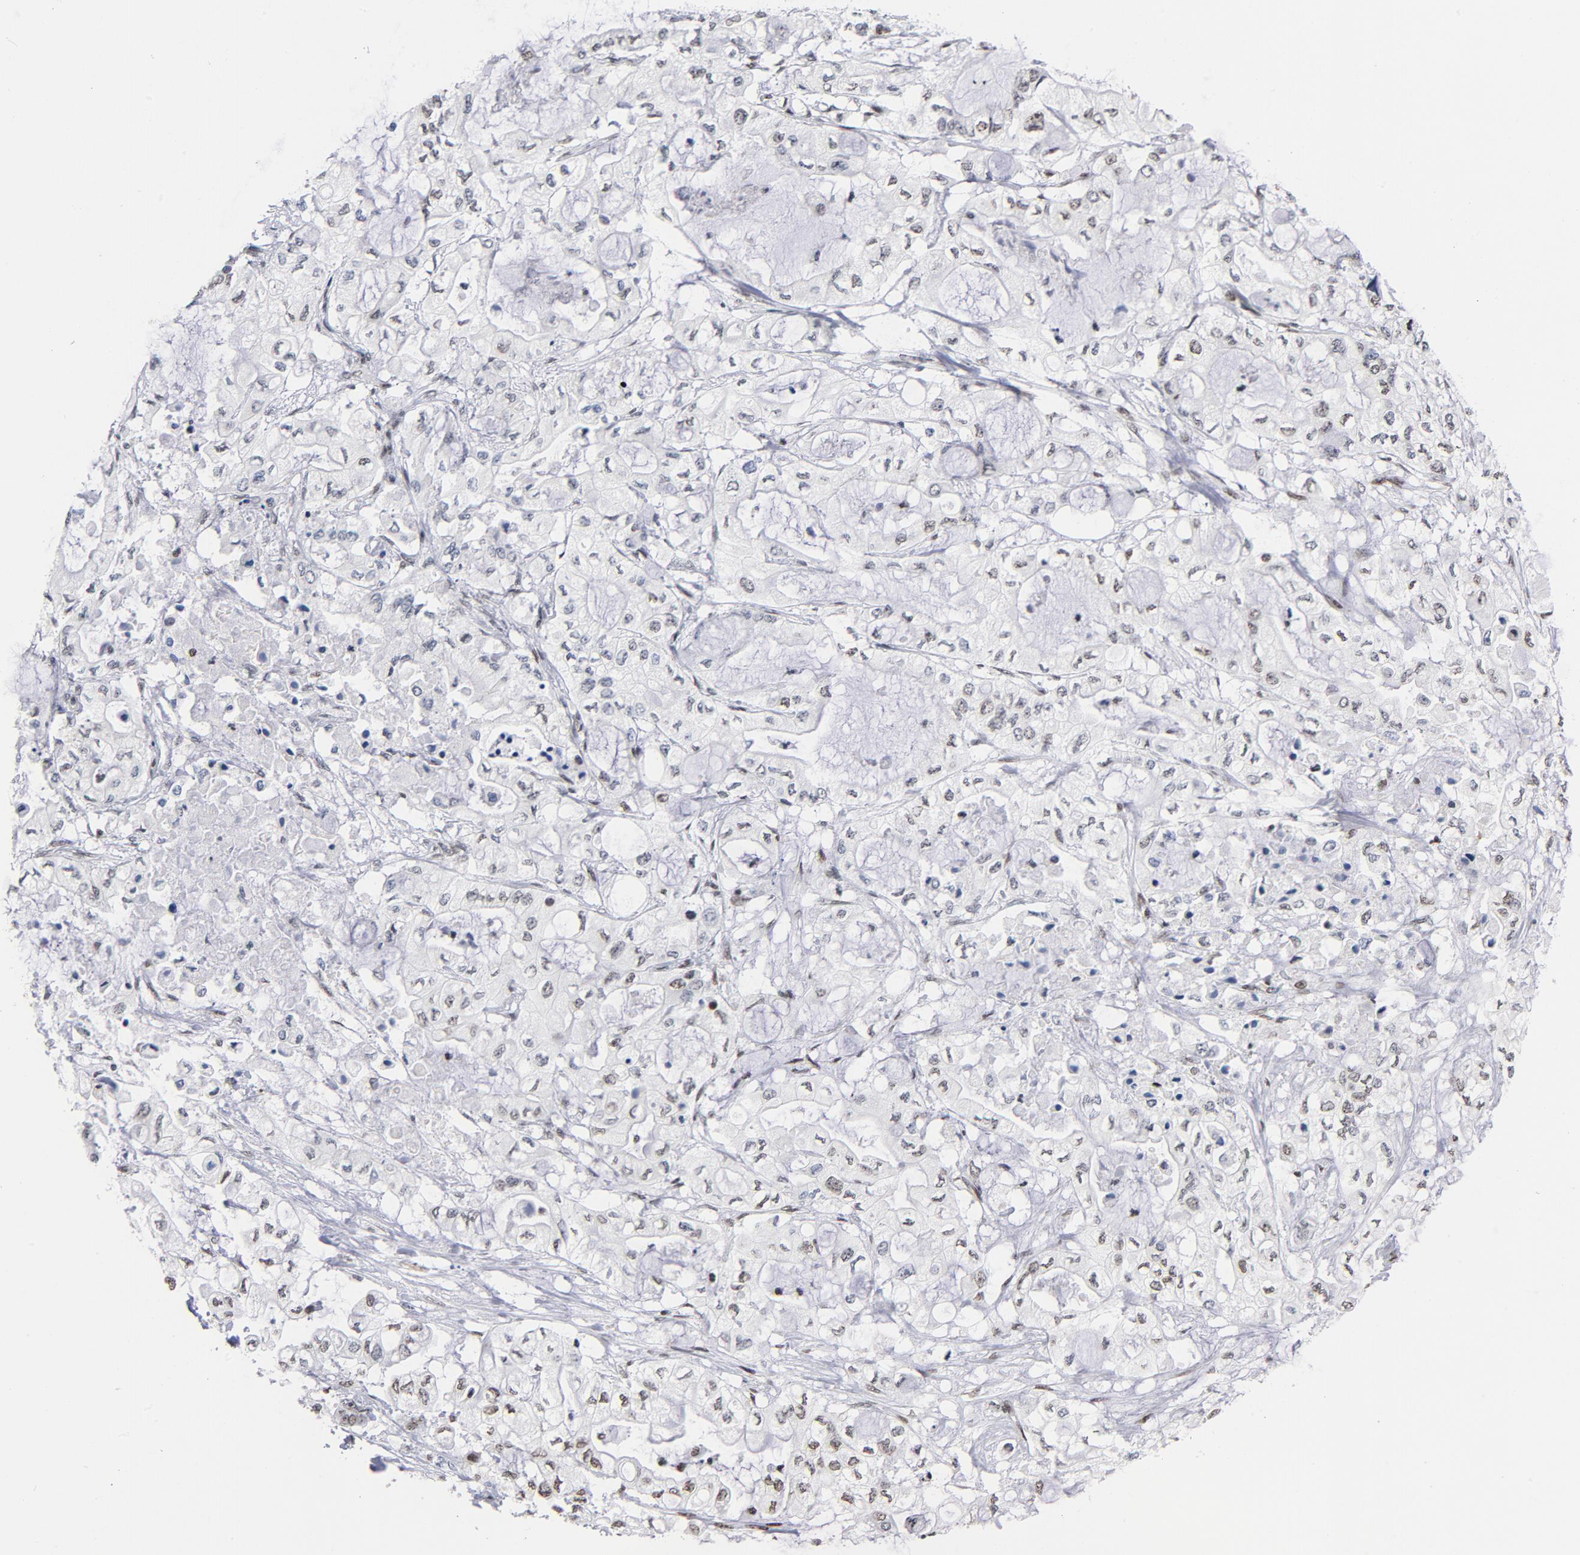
{"staining": {"intensity": "weak", "quantity": "<25%", "location": "nuclear"}, "tissue": "pancreatic cancer", "cell_type": "Tumor cells", "image_type": "cancer", "snomed": [{"axis": "morphology", "description": "Adenocarcinoma, NOS"}, {"axis": "topography", "description": "Pancreas"}], "caption": "Immunohistochemistry (IHC) histopathology image of pancreatic cancer (adenocarcinoma) stained for a protein (brown), which shows no expression in tumor cells. (Brightfield microscopy of DAB (3,3'-diaminobenzidine) immunohistochemistry at high magnification).", "gene": "TOP2B", "patient": {"sex": "male", "age": 79}}